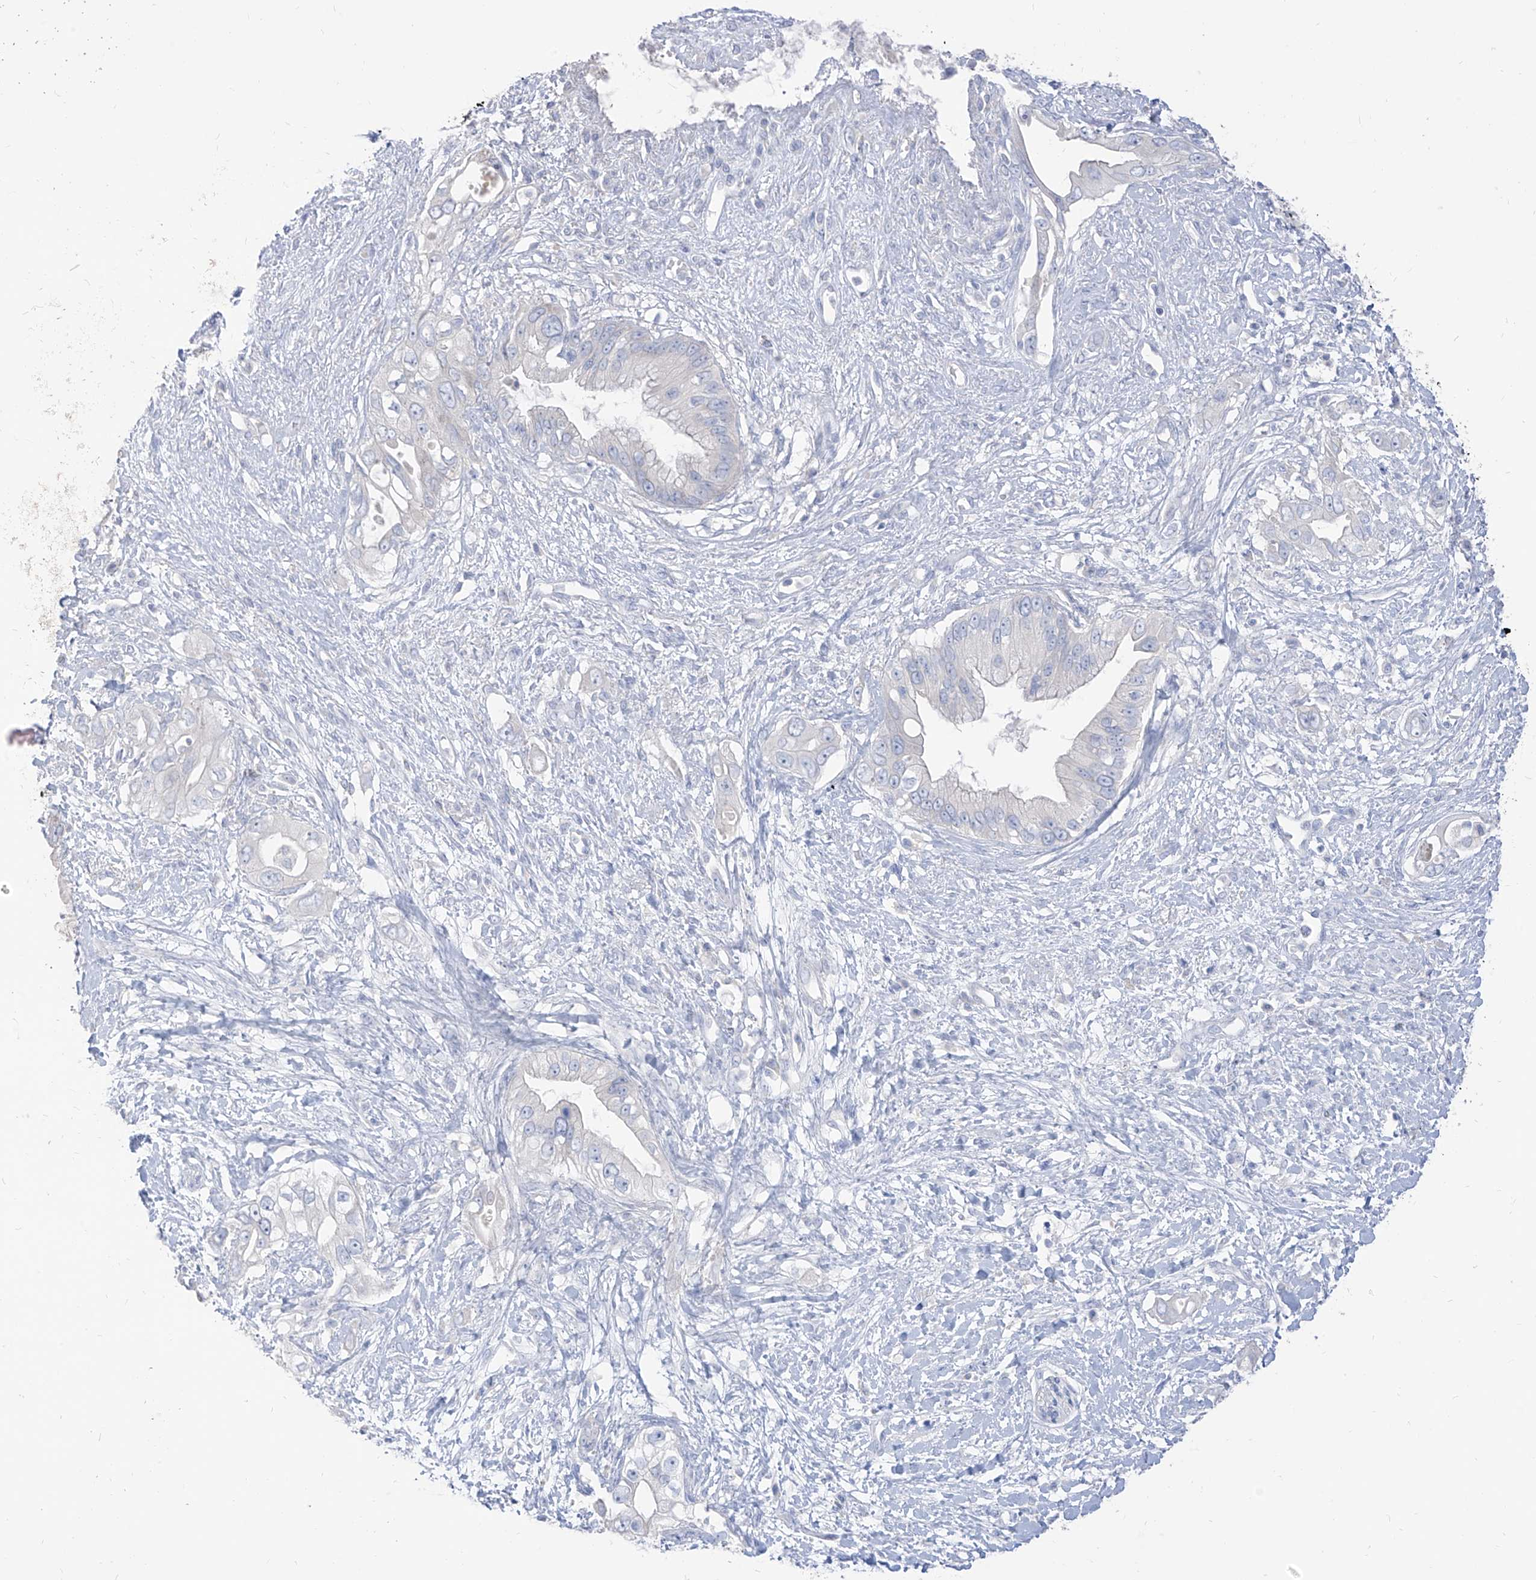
{"staining": {"intensity": "negative", "quantity": "none", "location": "none"}, "tissue": "pancreatic cancer", "cell_type": "Tumor cells", "image_type": "cancer", "snomed": [{"axis": "morphology", "description": "Inflammation, NOS"}, {"axis": "morphology", "description": "Adenocarcinoma, NOS"}, {"axis": "topography", "description": "Pancreas"}], "caption": "An immunohistochemistry photomicrograph of pancreatic cancer (adenocarcinoma) is shown. There is no staining in tumor cells of pancreatic cancer (adenocarcinoma). (Brightfield microscopy of DAB (3,3'-diaminobenzidine) immunohistochemistry at high magnification).", "gene": "ARHGEF40", "patient": {"sex": "female", "age": 56}}